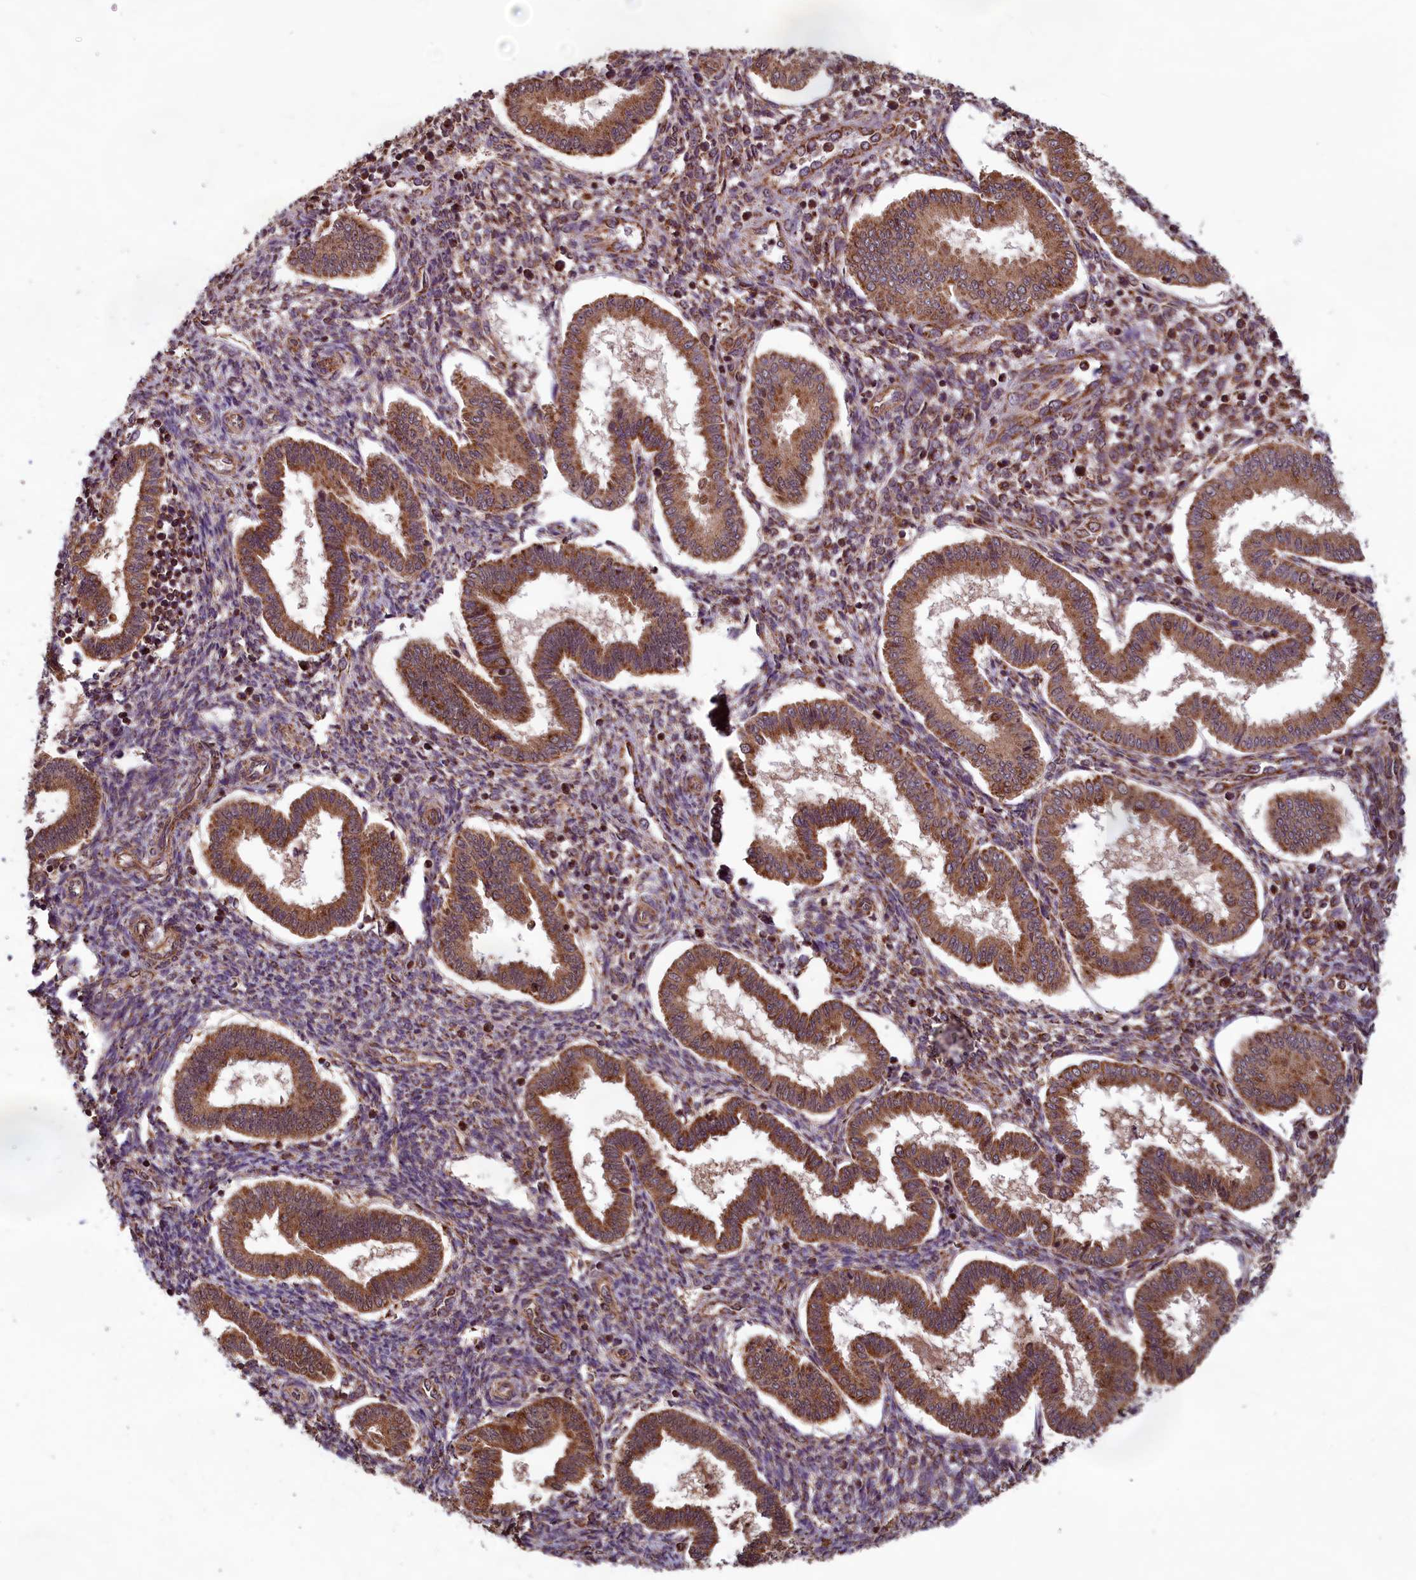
{"staining": {"intensity": "strong", "quantity": "25%-75%", "location": "cytoplasmic/membranous"}, "tissue": "endometrium", "cell_type": "Cells in endometrial stroma", "image_type": "normal", "snomed": [{"axis": "morphology", "description": "Normal tissue, NOS"}, {"axis": "topography", "description": "Endometrium"}], "caption": "Protein analysis of benign endometrium shows strong cytoplasmic/membranous expression in about 25%-75% of cells in endometrial stroma.", "gene": "CCDC15", "patient": {"sex": "female", "age": 24}}